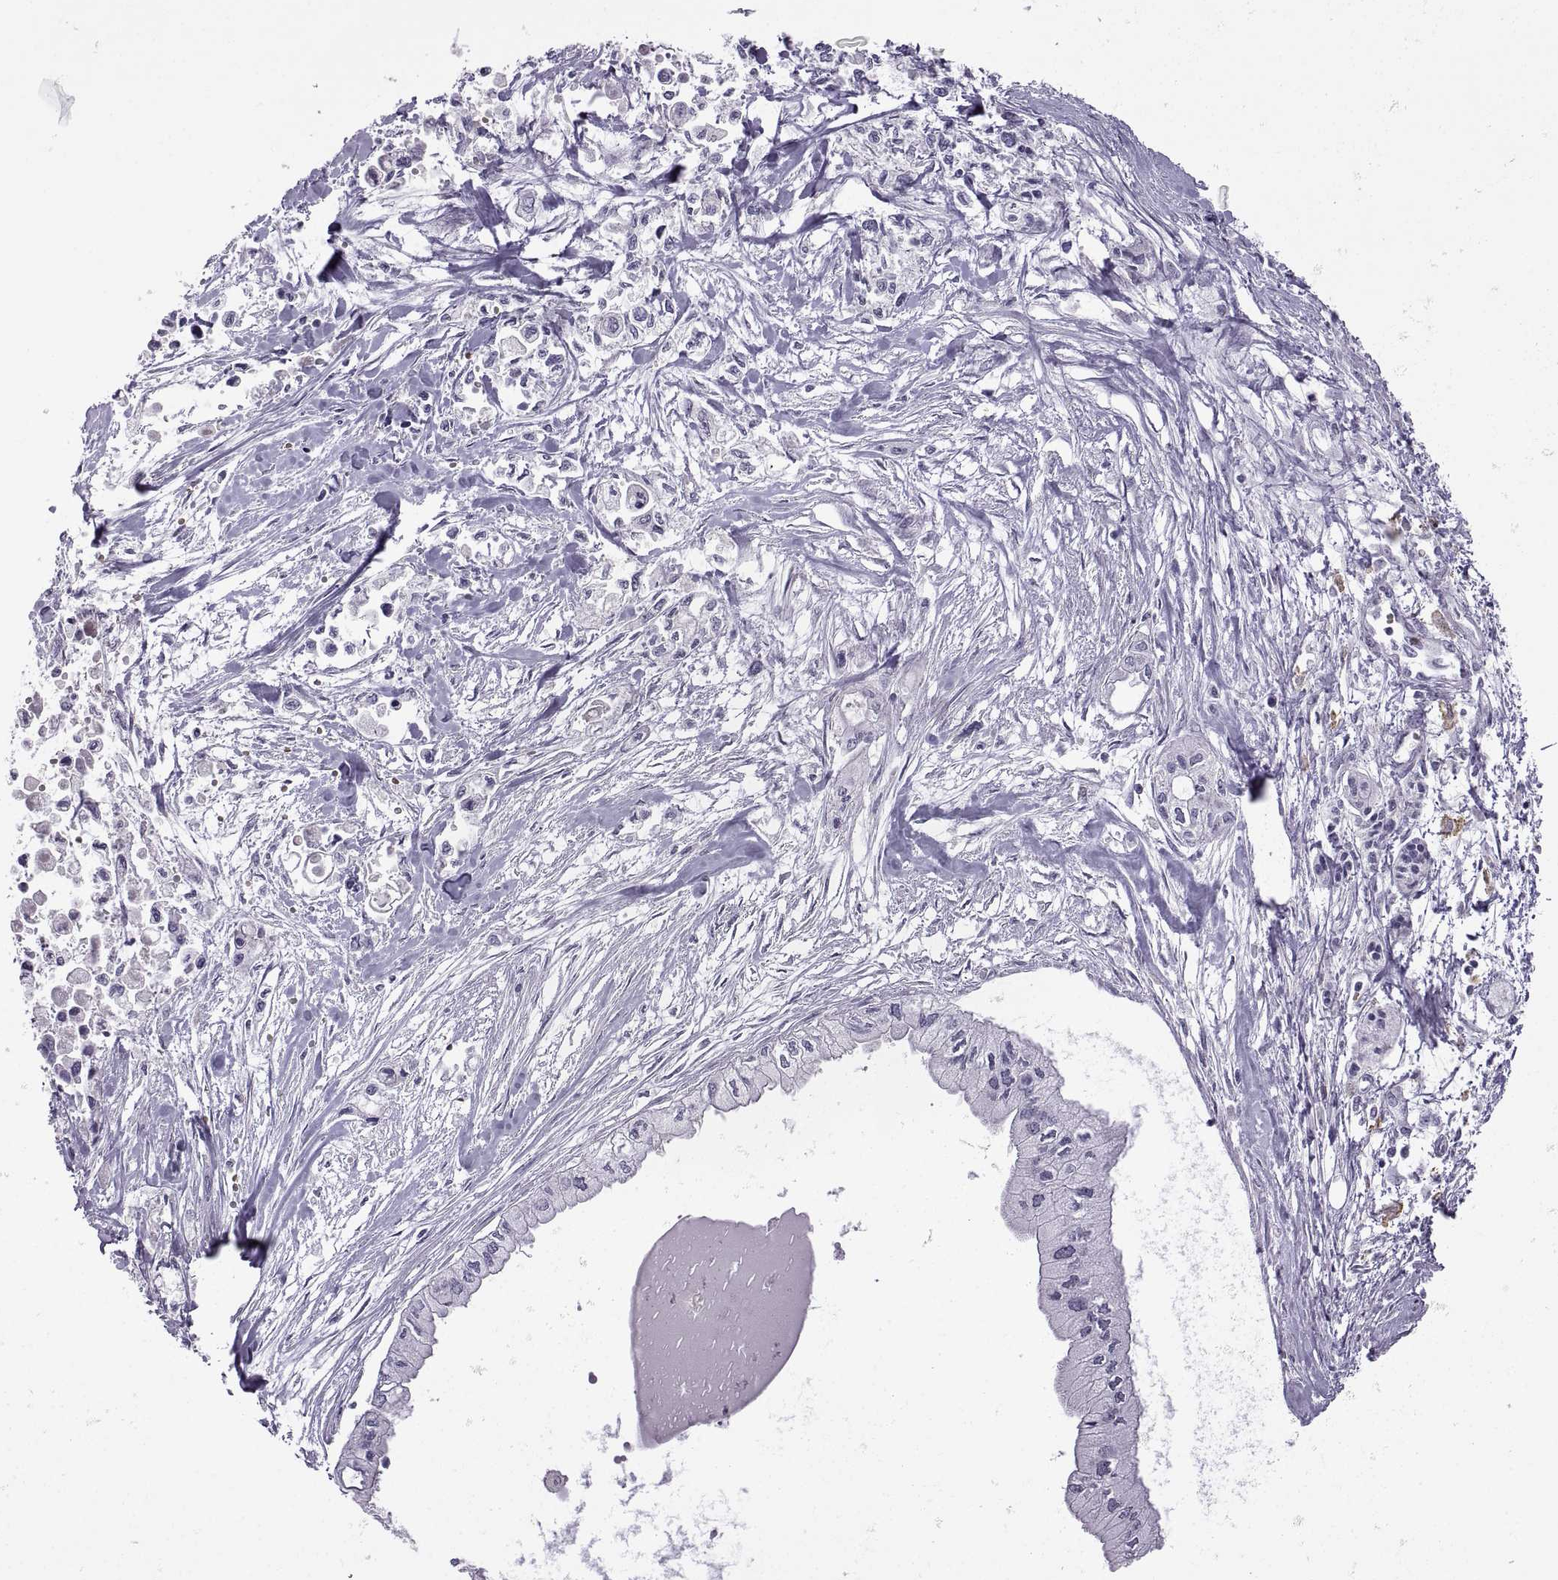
{"staining": {"intensity": "negative", "quantity": "none", "location": "none"}, "tissue": "pancreatic cancer", "cell_type": "Tumor cells", "image_type": "cancer", "snomed": [{"axis": "morphology", "description": "Adenocarcinoma, NOS"}, {"axis": "topography", "description": "Pancreas"}], "caption": "Adenocarcinoma (pancreatic) was stained to show a protein in brown. There is no significant expression in tumor cells.", "gene": "MEIOC", "patient": {"sex": "female", "age": 61}}